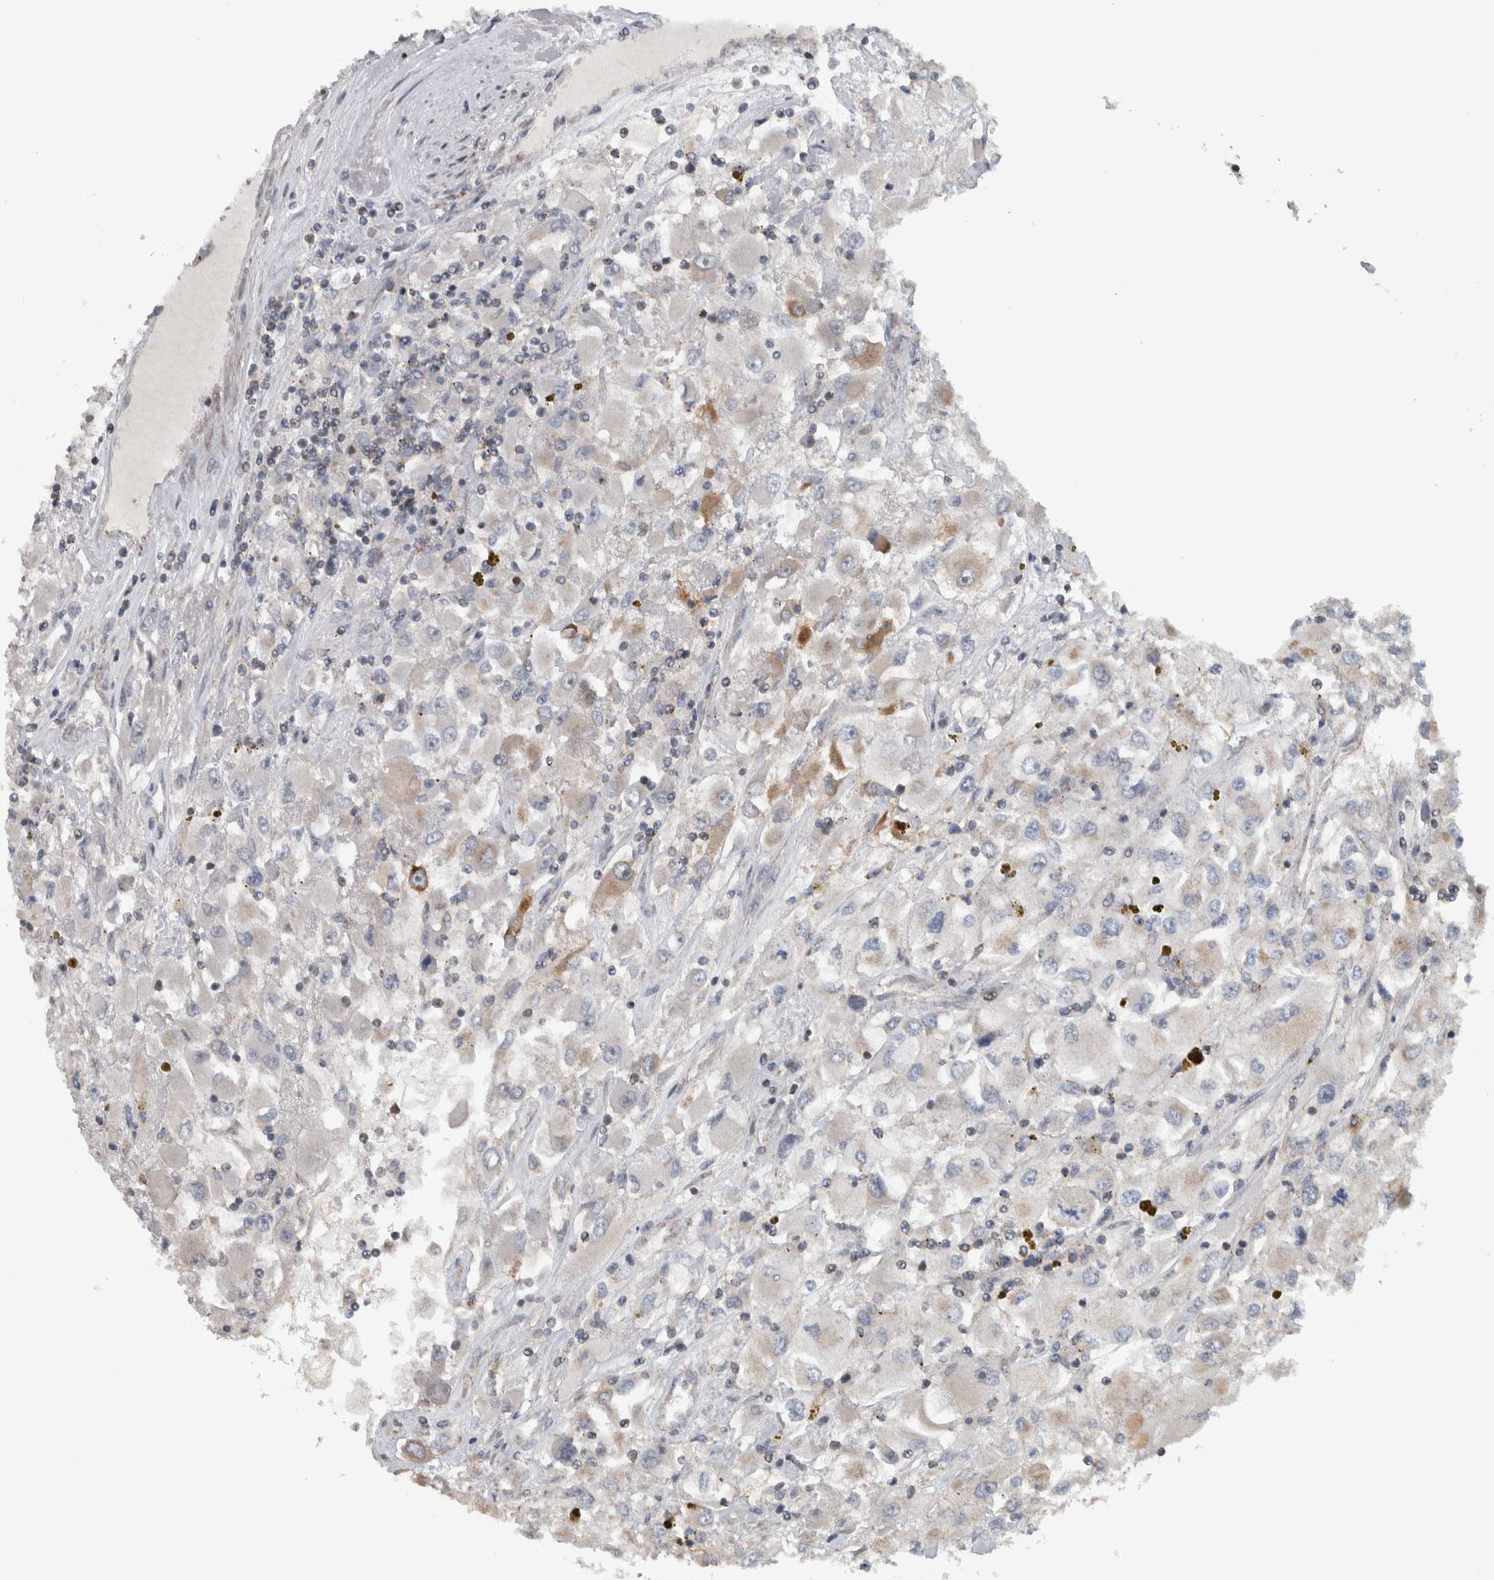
{"staining": {"intensity": "weak", "quantity": "<25%", "location": "cytoplasmic/membranous"}, "tissue": "renal cancer", "cell_type": "Tumor cells", "image_type": "cancer", "snomed": [{"axis": "morphology", "description": "Adenocarcinoma, NOS"}, {"axis": "topography", "description": "Kidney"}], "caption": "Immunohistochemistry (IHC) of renal adenocarcinoma reveals no staining in tumor cells.", "gene": "BAIAP2L1", "patient": {"sex": "female", "age": 52}}